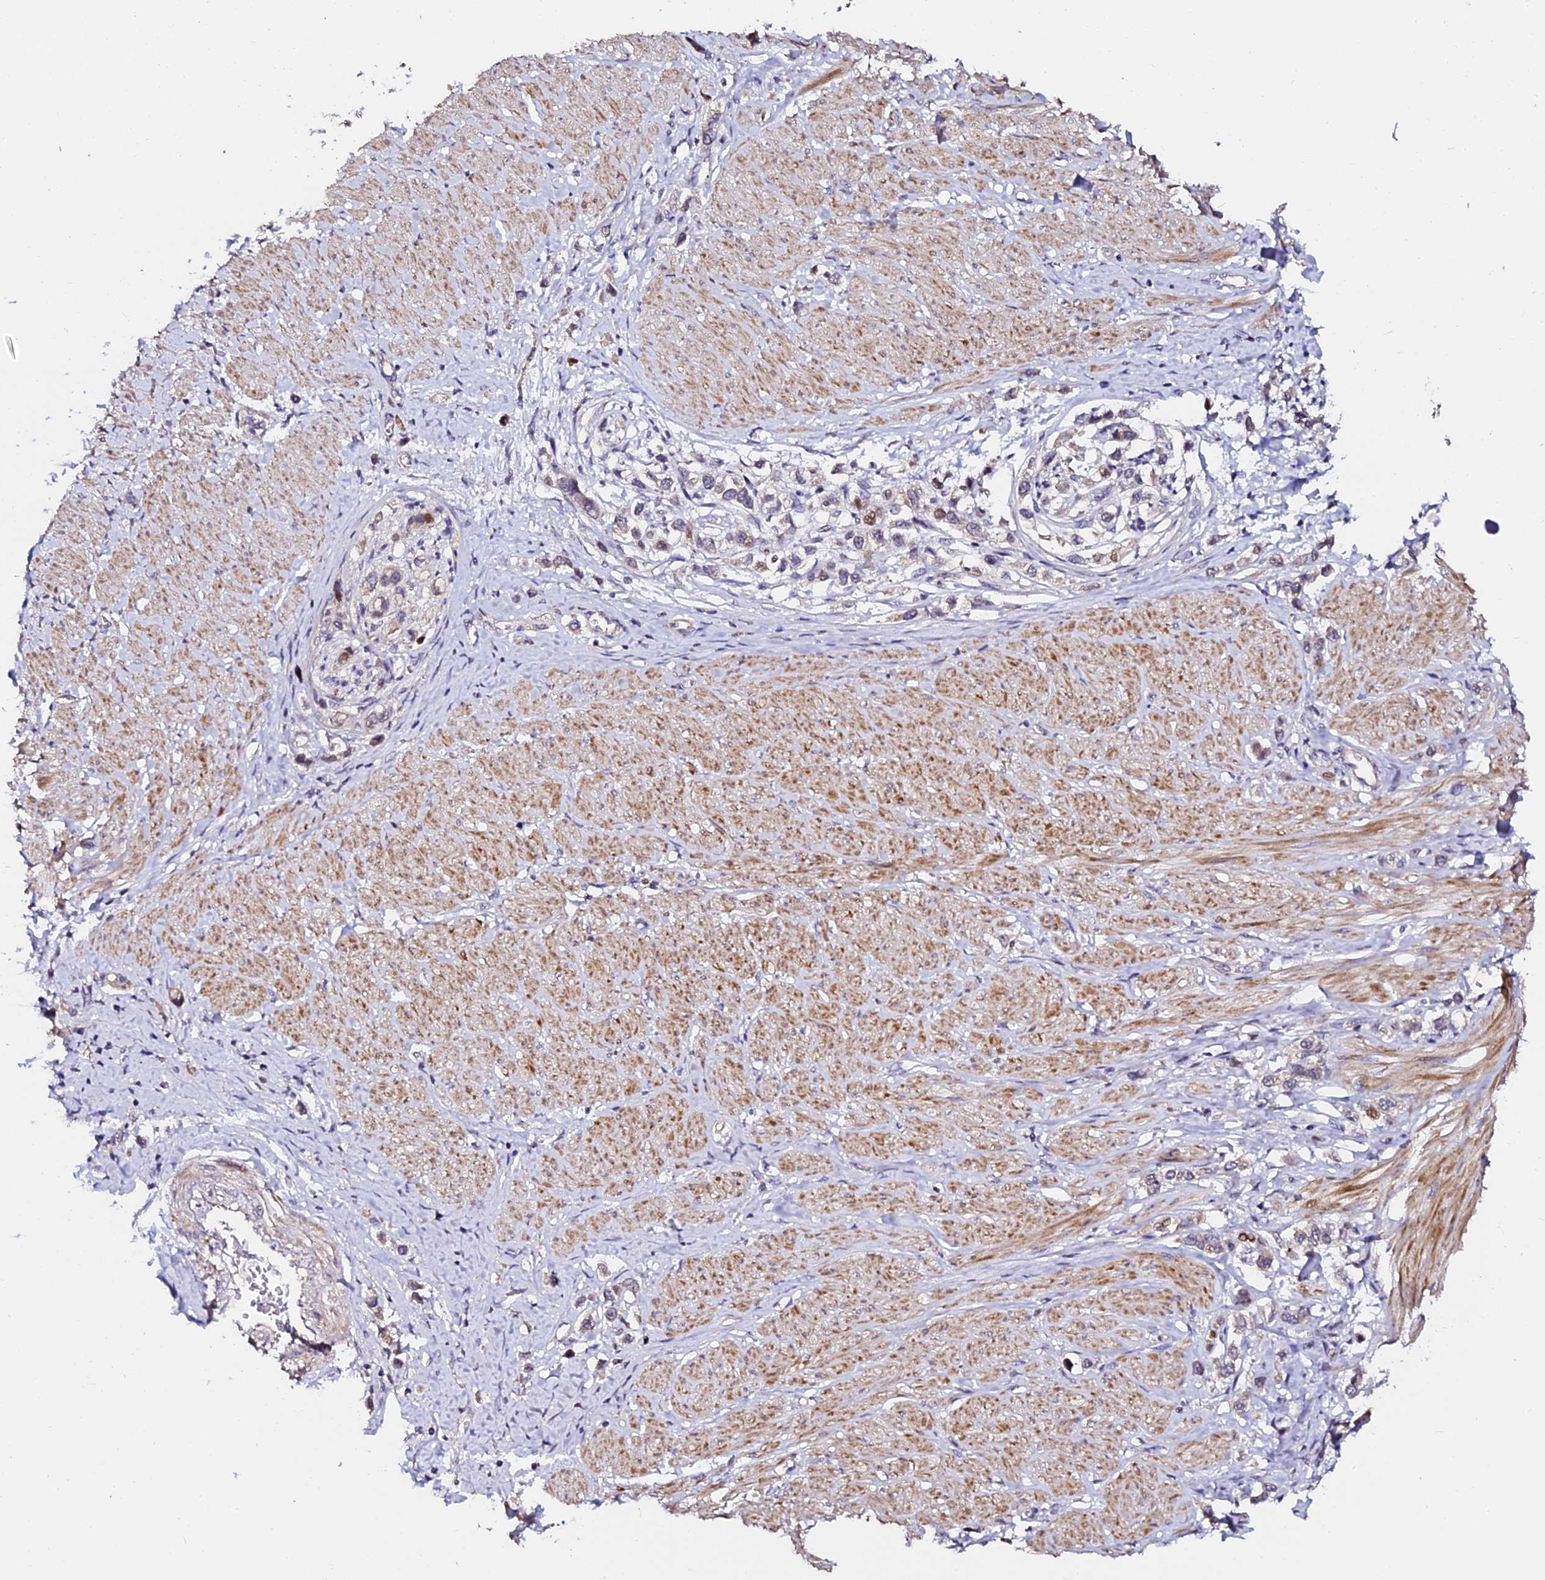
{"staining": {"intensity": "negative", "quantity": "none", "location": "none"}, "tissue": "stomach cancer", "cell_type": "Tumor cells", "image_type": "cancer", "snomed": [{"axis": "morphology", "description": "Adenocarcinoma, NOS"}, {"axis": "topography", "description": "Stomach"}], "caption": "High magnification brightfield microscopy of stomach cancer (adenocarcinoma) stained with DAB (brown) and counterstained with hematoxylin (blue): tumor cells show no significant staining. Brightfield microscopy of IHC stained with DAB (3,3'-diaminobenzidine) (brown) and hematoxylin (blue), captured at high magnification.", "gene": "GPN3", "patient": {"sex": "female", "age": 65}}